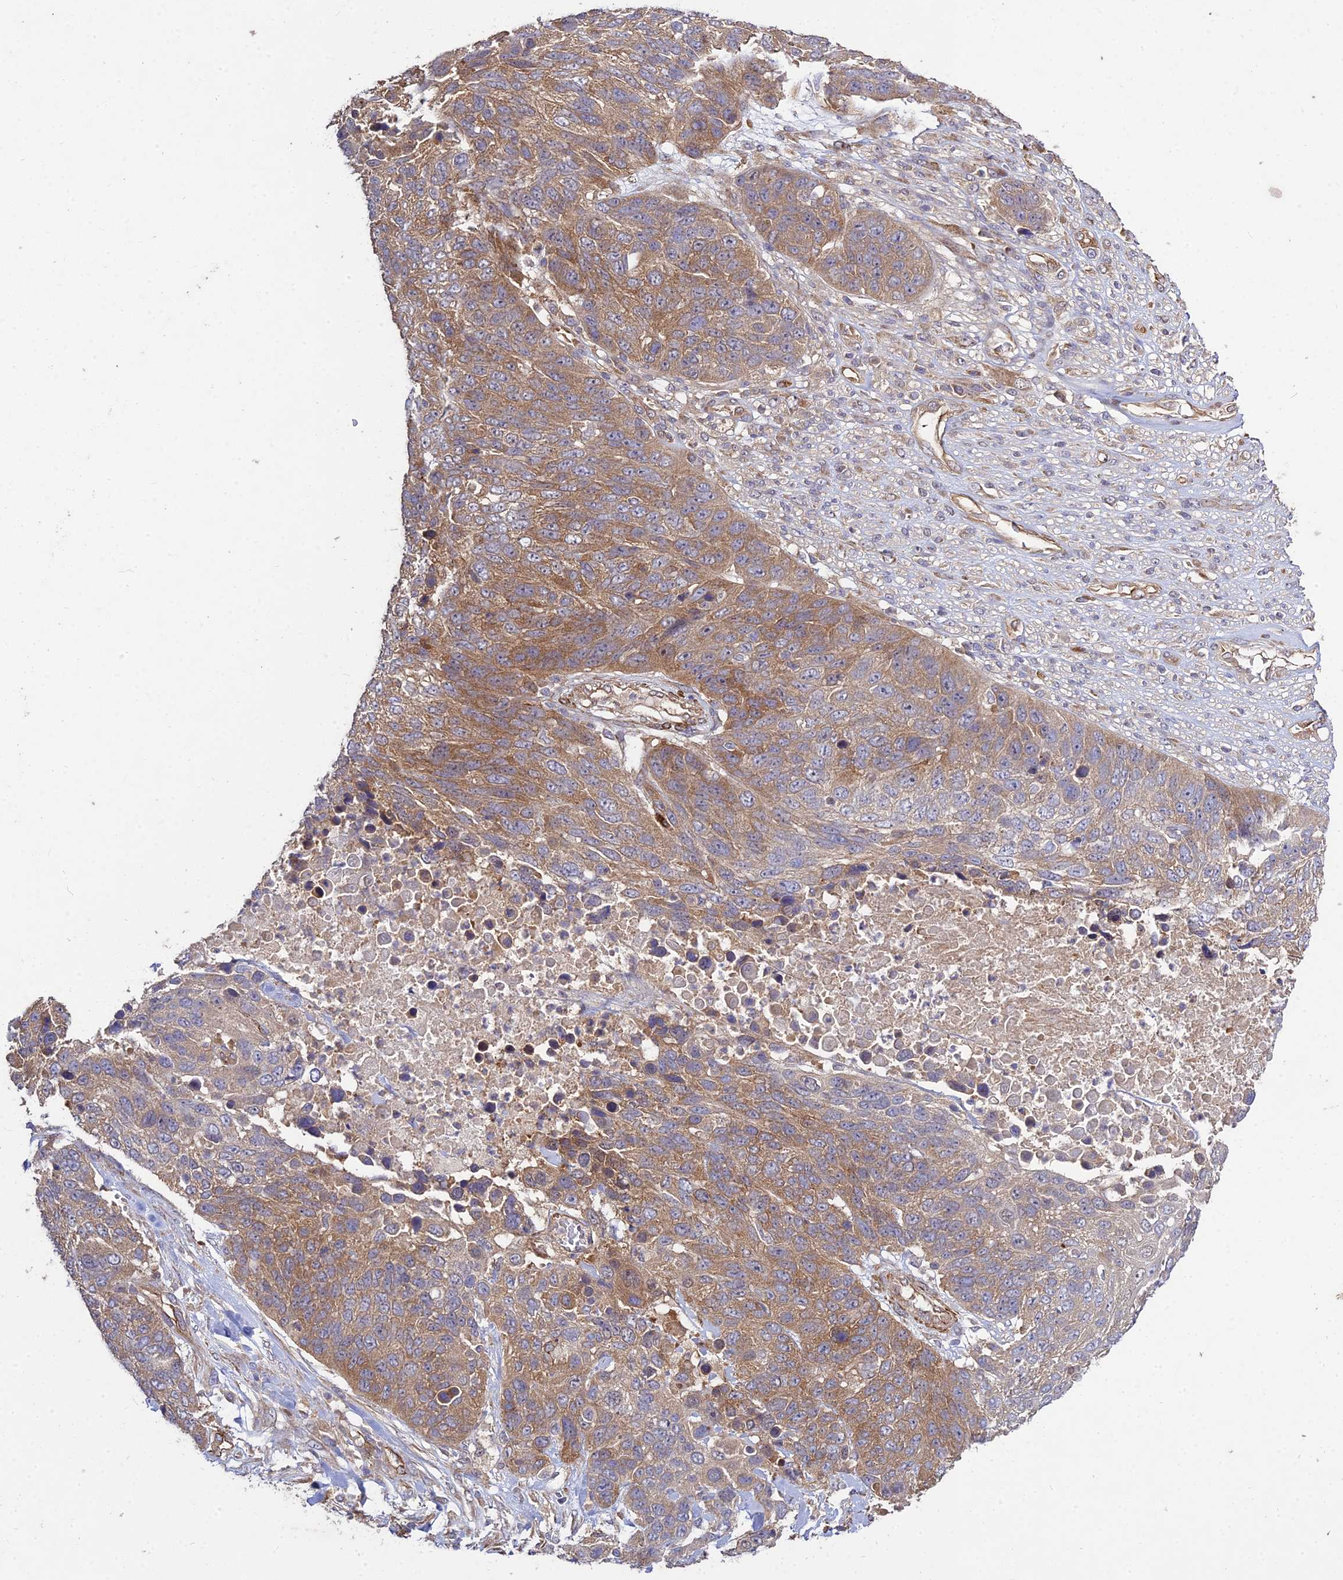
{"staining": {"intensity": "moderate", "quantity": "25%-75%", "location": "cytoplasmic/membranous"}, "tissue": "lung cancer", "cell_type": "Tumor cells", "image_type": "cancer", "snomed": [{"axis": "morphology", "description": "Normal tissue, NOS"}, {"axis": "morphology", "description": "Squamous cell carcinoma, NOS"}, {"axis": "topography", "description": "Lymph node"}, {"axis": "topography", "description": "Lung"}], "caption": "A medium amount of moderate cytoplasmic/membranous expression is identified in about 25%-75% of tumor cells in lung squamous cell carcinoma tissue.", "gene": "GRTP1", "patient": {"sex": "male", "age": 66}}